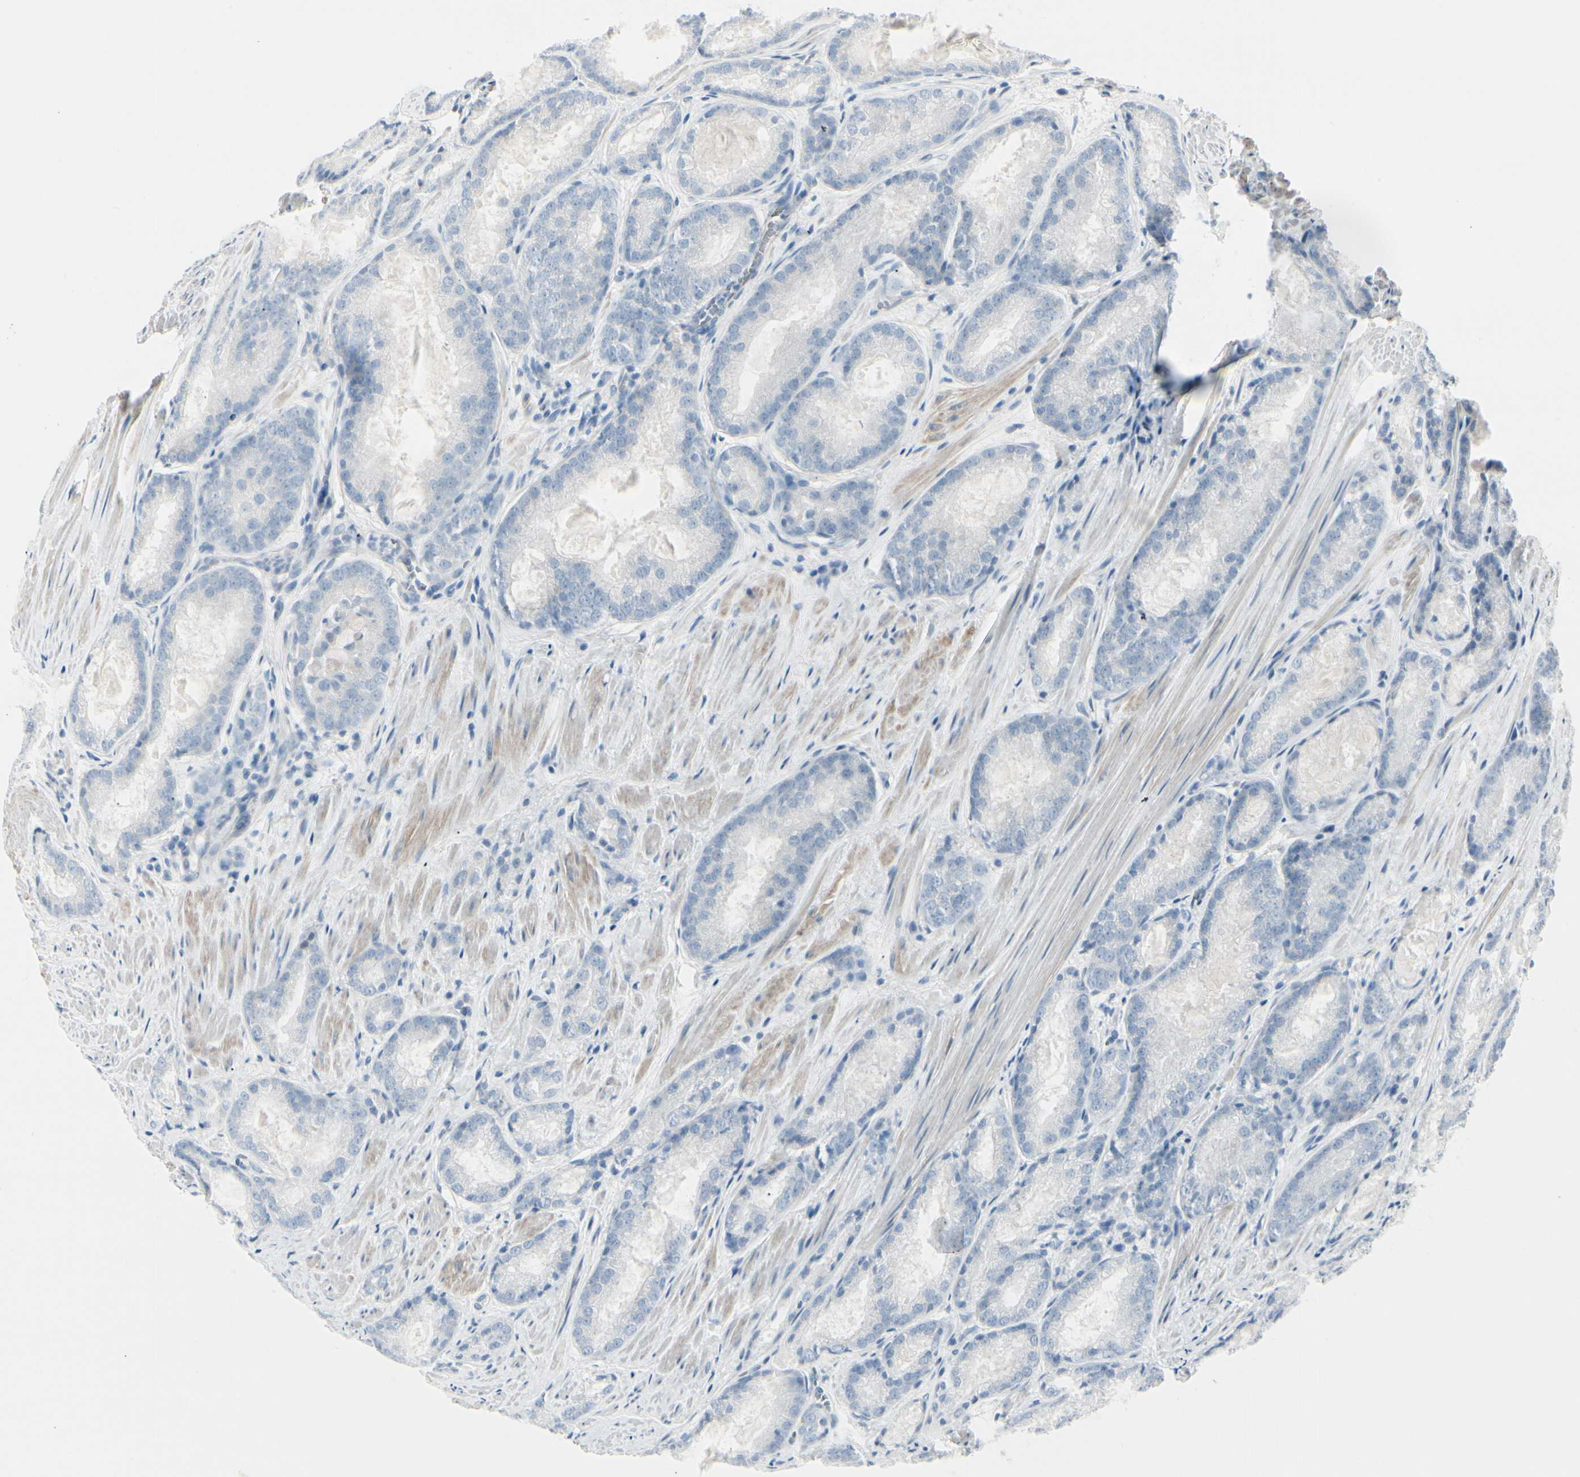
{"staining": {"intensity": "negative", "quantity": "none", "location": "none"}, "tissue": "prostate cancer", "cell_type": "Tumor cells", "image_type": "cancer", "snomed": [{"axis": "morphology", "description": "Adenocarcinoma, Low grade"}, {"axis": "topography", "description": "Prostate"}], "caption": "DAB (3,3'-diaminobenzidine) immunohistochemical staining of prostate cancer (low-grade adenocarcinoma) shows no significant positivity in tumor cells. Brightfield microscopy of immunohistochemistry stained with DAB (3,3'-diaminobenzidine) (brown) and hematoxylin (blue), captured at high magnification.", "gene": "CDHR5", "patient": {"sex": "male", "age": 64}}